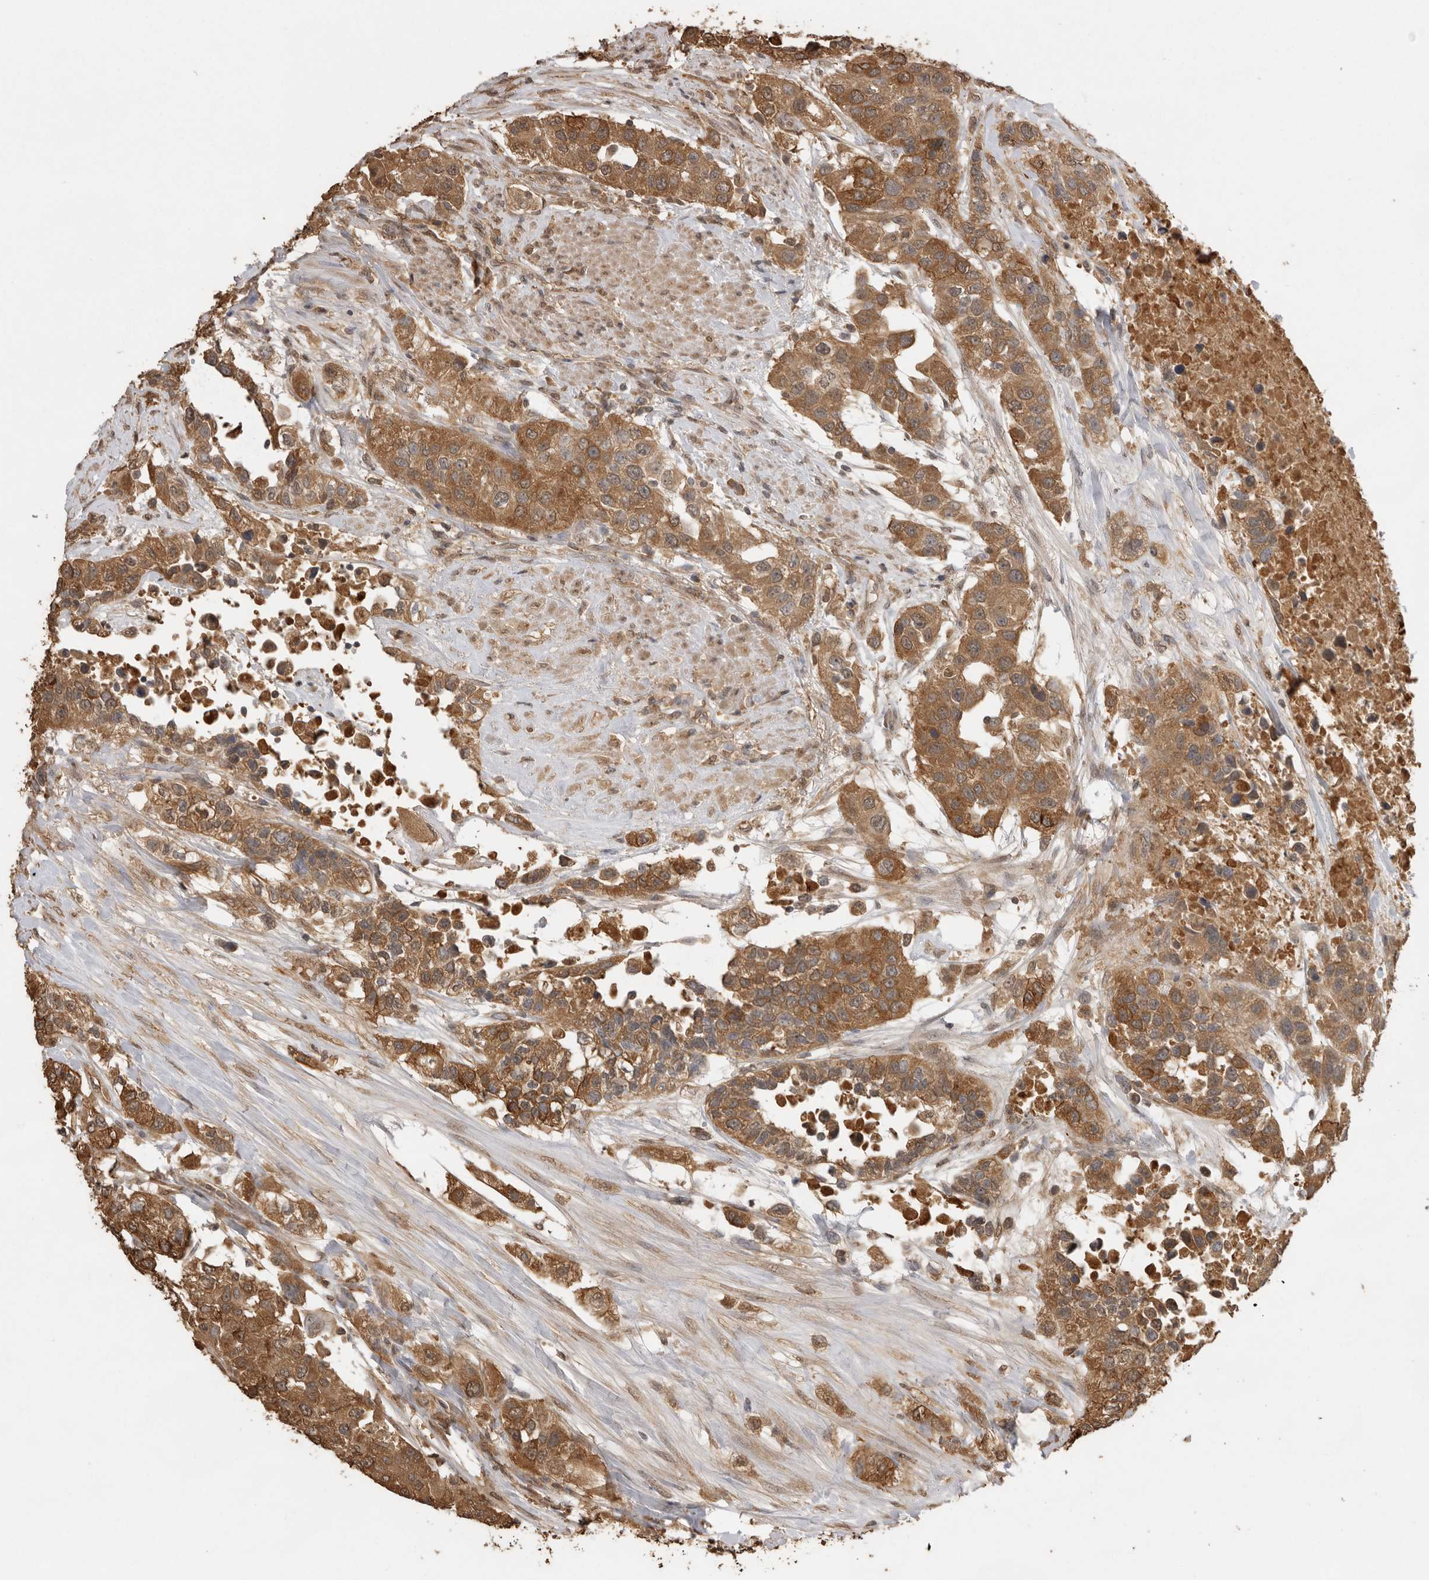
{"staining": {"intensity": "moderate", "quantity": ">75%", "location": "cytoplasmic/membranous"}, "tissue": "urothelial cancer", "cell_type": "Tumor cells", "image_type": "cancer", "snomed": [{"axis": "morphology", "description": "Urothelial carcinoma, High grade"}, {"axis": "topography", "description": "Urinary bladder"}], "caption": "Tumor cells demonstrate medium levels of moderate cytoplasmic/membranous positivity in about >75% of cells in human high-grade urothelial carcinoma. Immunohistochemistry stains the protein in brown and the nuclei are stained blue.", "gene": "JAG2", "patient": {"sex": "female", "age": 80}}